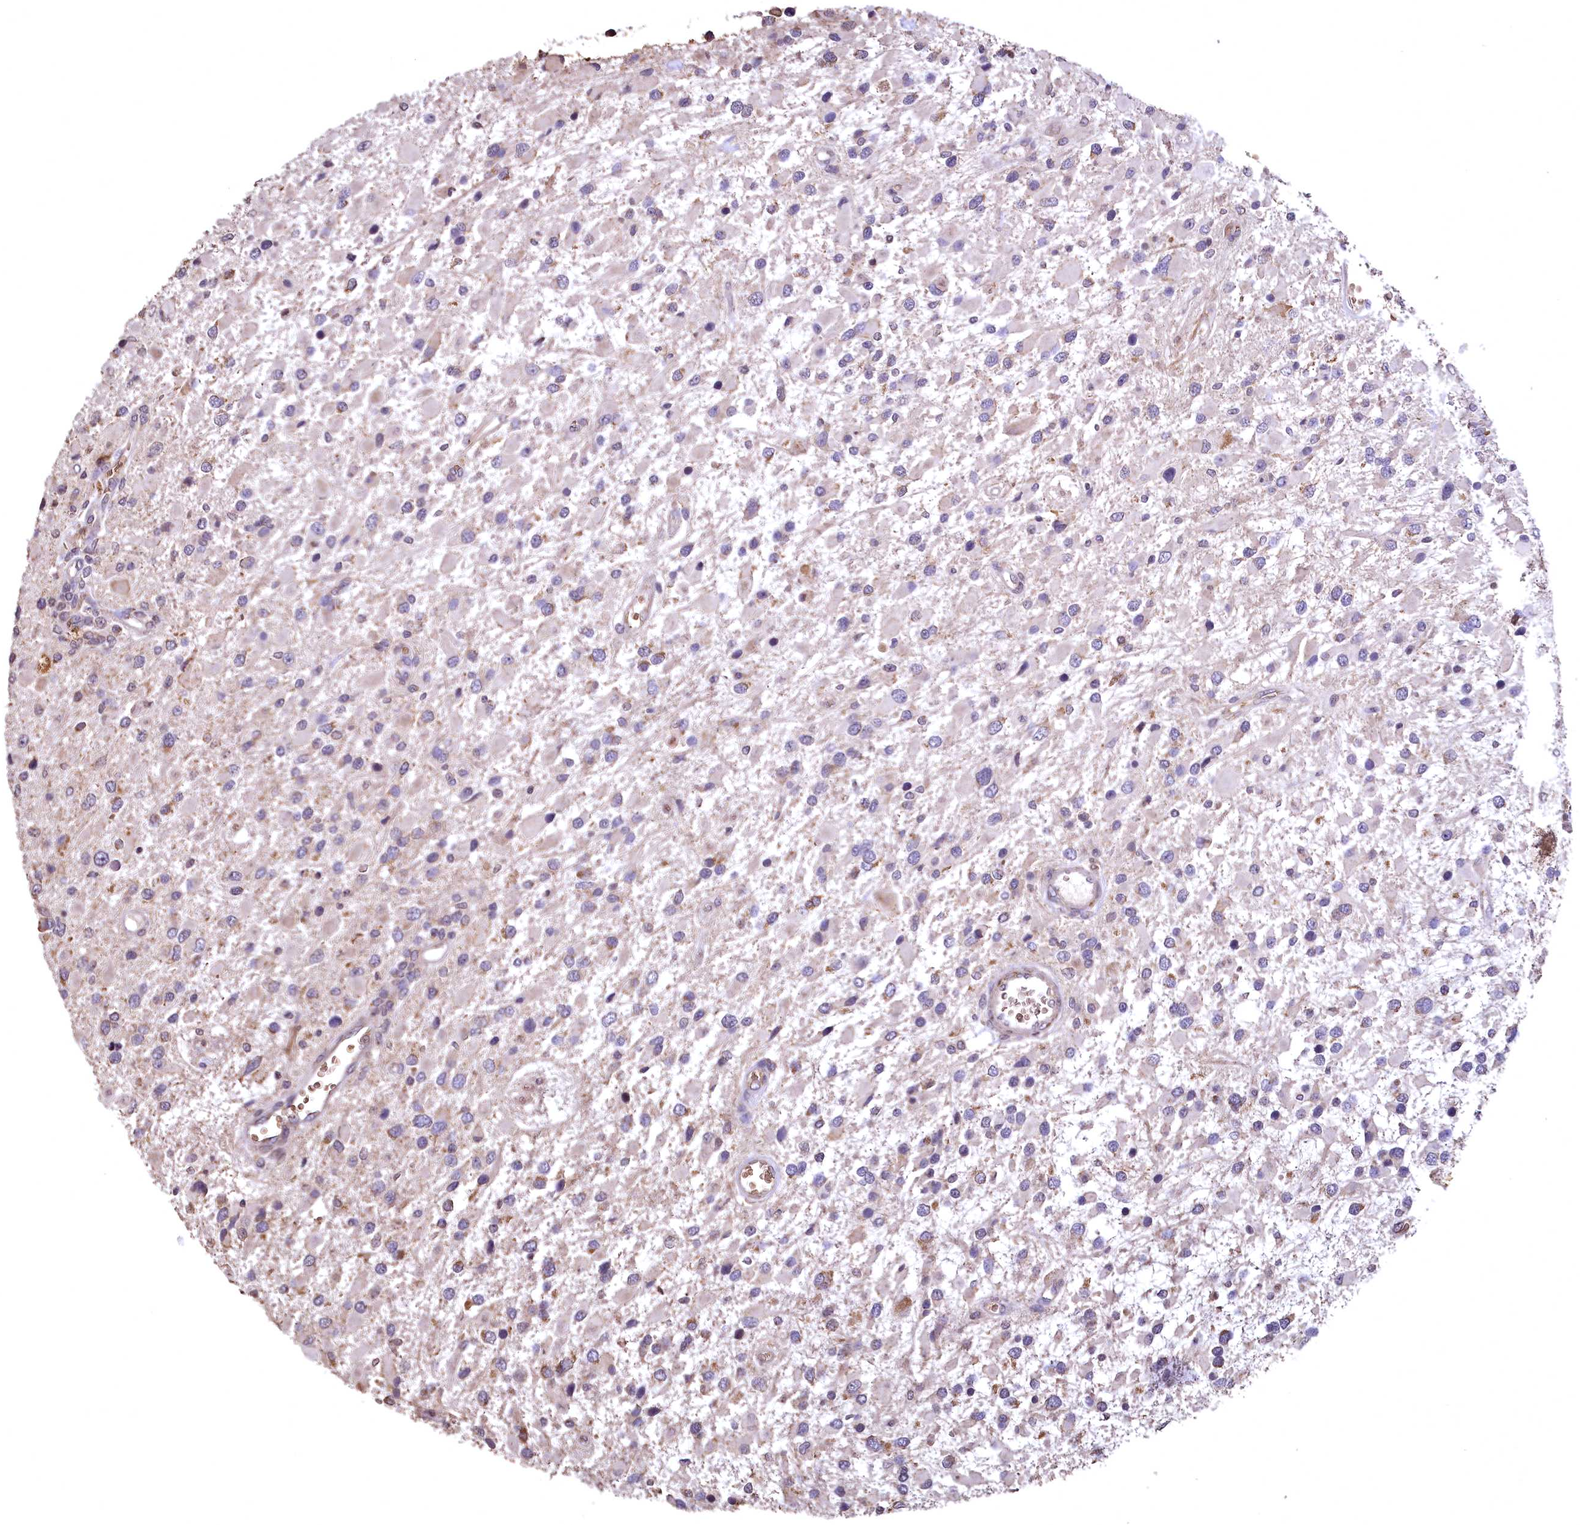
{"staining": {"intensity": "negative", "quantity": "none", "location": "none"}, "tissue": "glioma", "cell_type": "Tumor cells", "image_type": "cancer", "snomed": [{"axis": "morphology", "description": "Glioma, malignant, High grade"}, {"axis": "topography", "description": "Brain"}], "caption": "This is an immunohistochemistry micrograph of human high-grade glioma (malignant). There is no staining in tumor cells.", "gene": "SPTA1", "patient": {"sex": "male", "age": 53}}